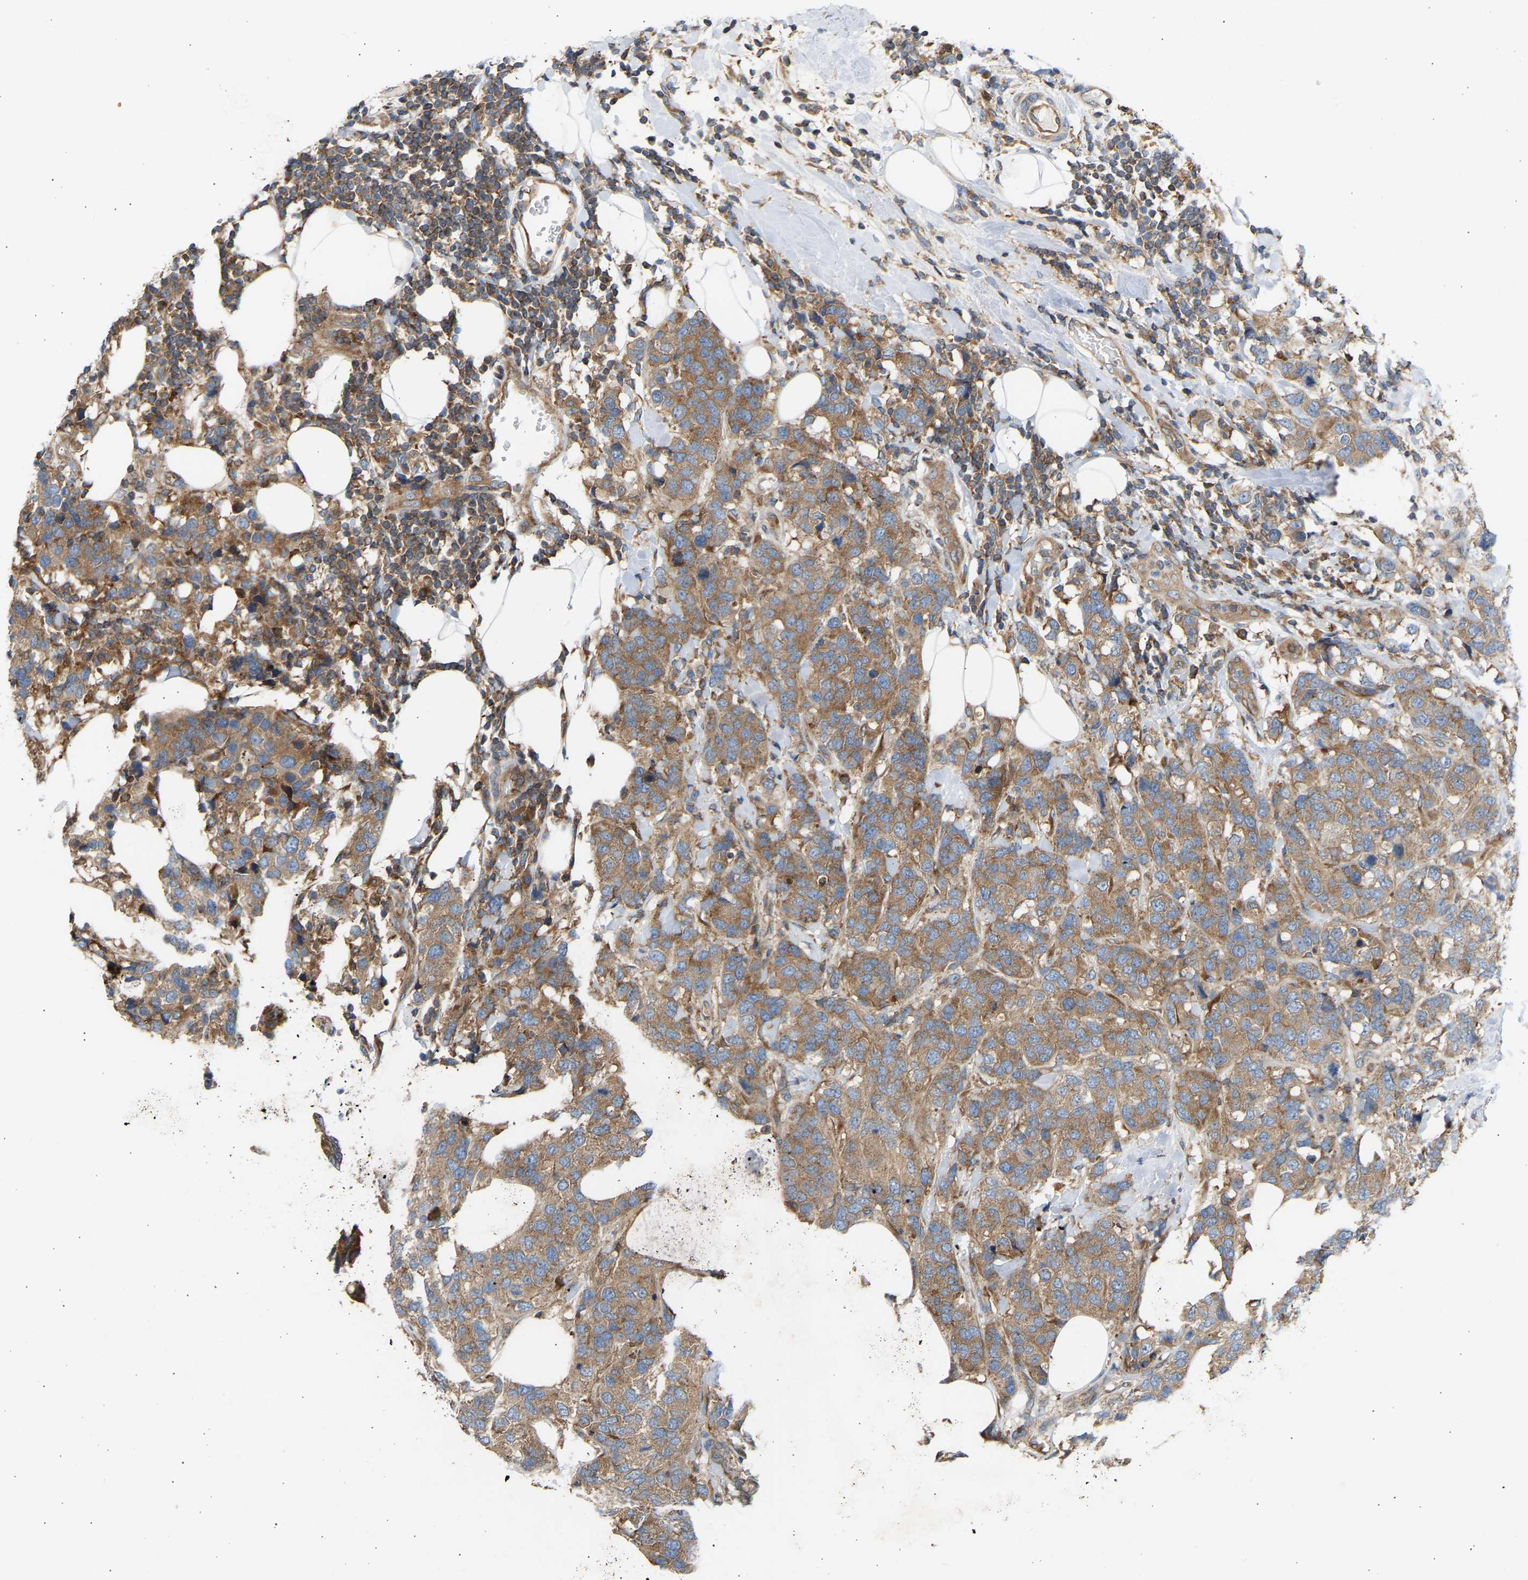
{"staining": {"intensity": "moderate", "quantity": ">75%", "location": "cytoplasmic/membranous"}, "tissue": "breast cancer", "cell_type": "Tumor cells", "image_type": "cancer", "snomed": [{"axis": "morphology", "description": "Lobular carcinoma"}, {"axis": "topography", "description": "Breast"}], "caption": "Immunohistochemical staining of human breast cancer reveals moderate cytoplasmic/membranous protein expression in approximately >75% of tumor cells.", "gene": "GCN1", "patient": {"sex": "female", "age": 59}}